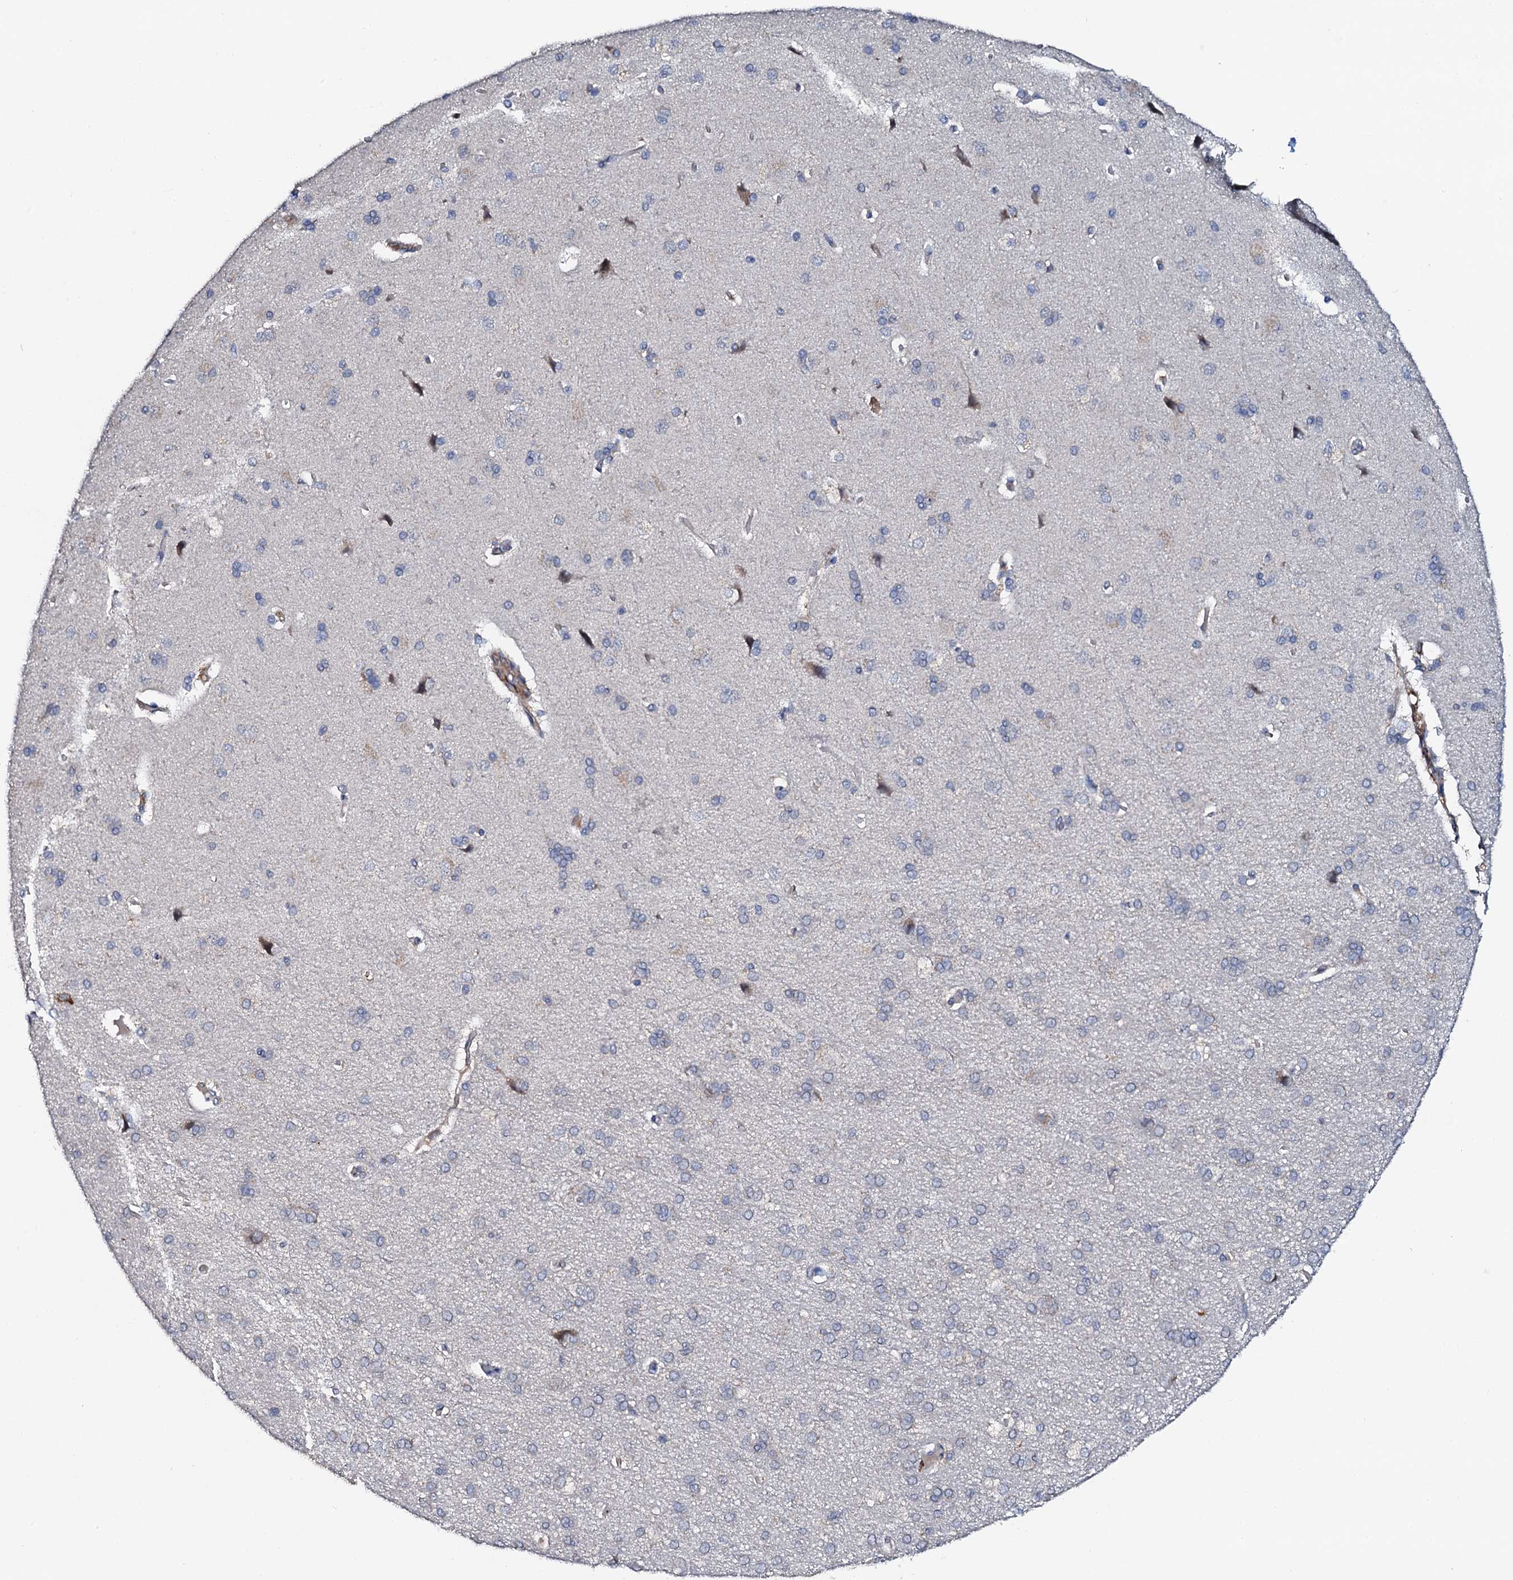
{"staining": {"intensity": "negative", "quantity": "none", "location": "none"}, "tissue": "cerebral cortex", "cell_type": "Endothelial cells", "image_type": "normal", "snomed": [{"axis": "morphology", "description": "Normal tissue, NOS"}, {"axis": "topography", "description": "Cerebral cortex"}], "caption": "Immunohistochemical staining of unremarkable human cerebral cortex demonstrates no significant expression in endothelial cells.", "gene": "VAMP8", "patient": {"sex": "male", "age": 62}}